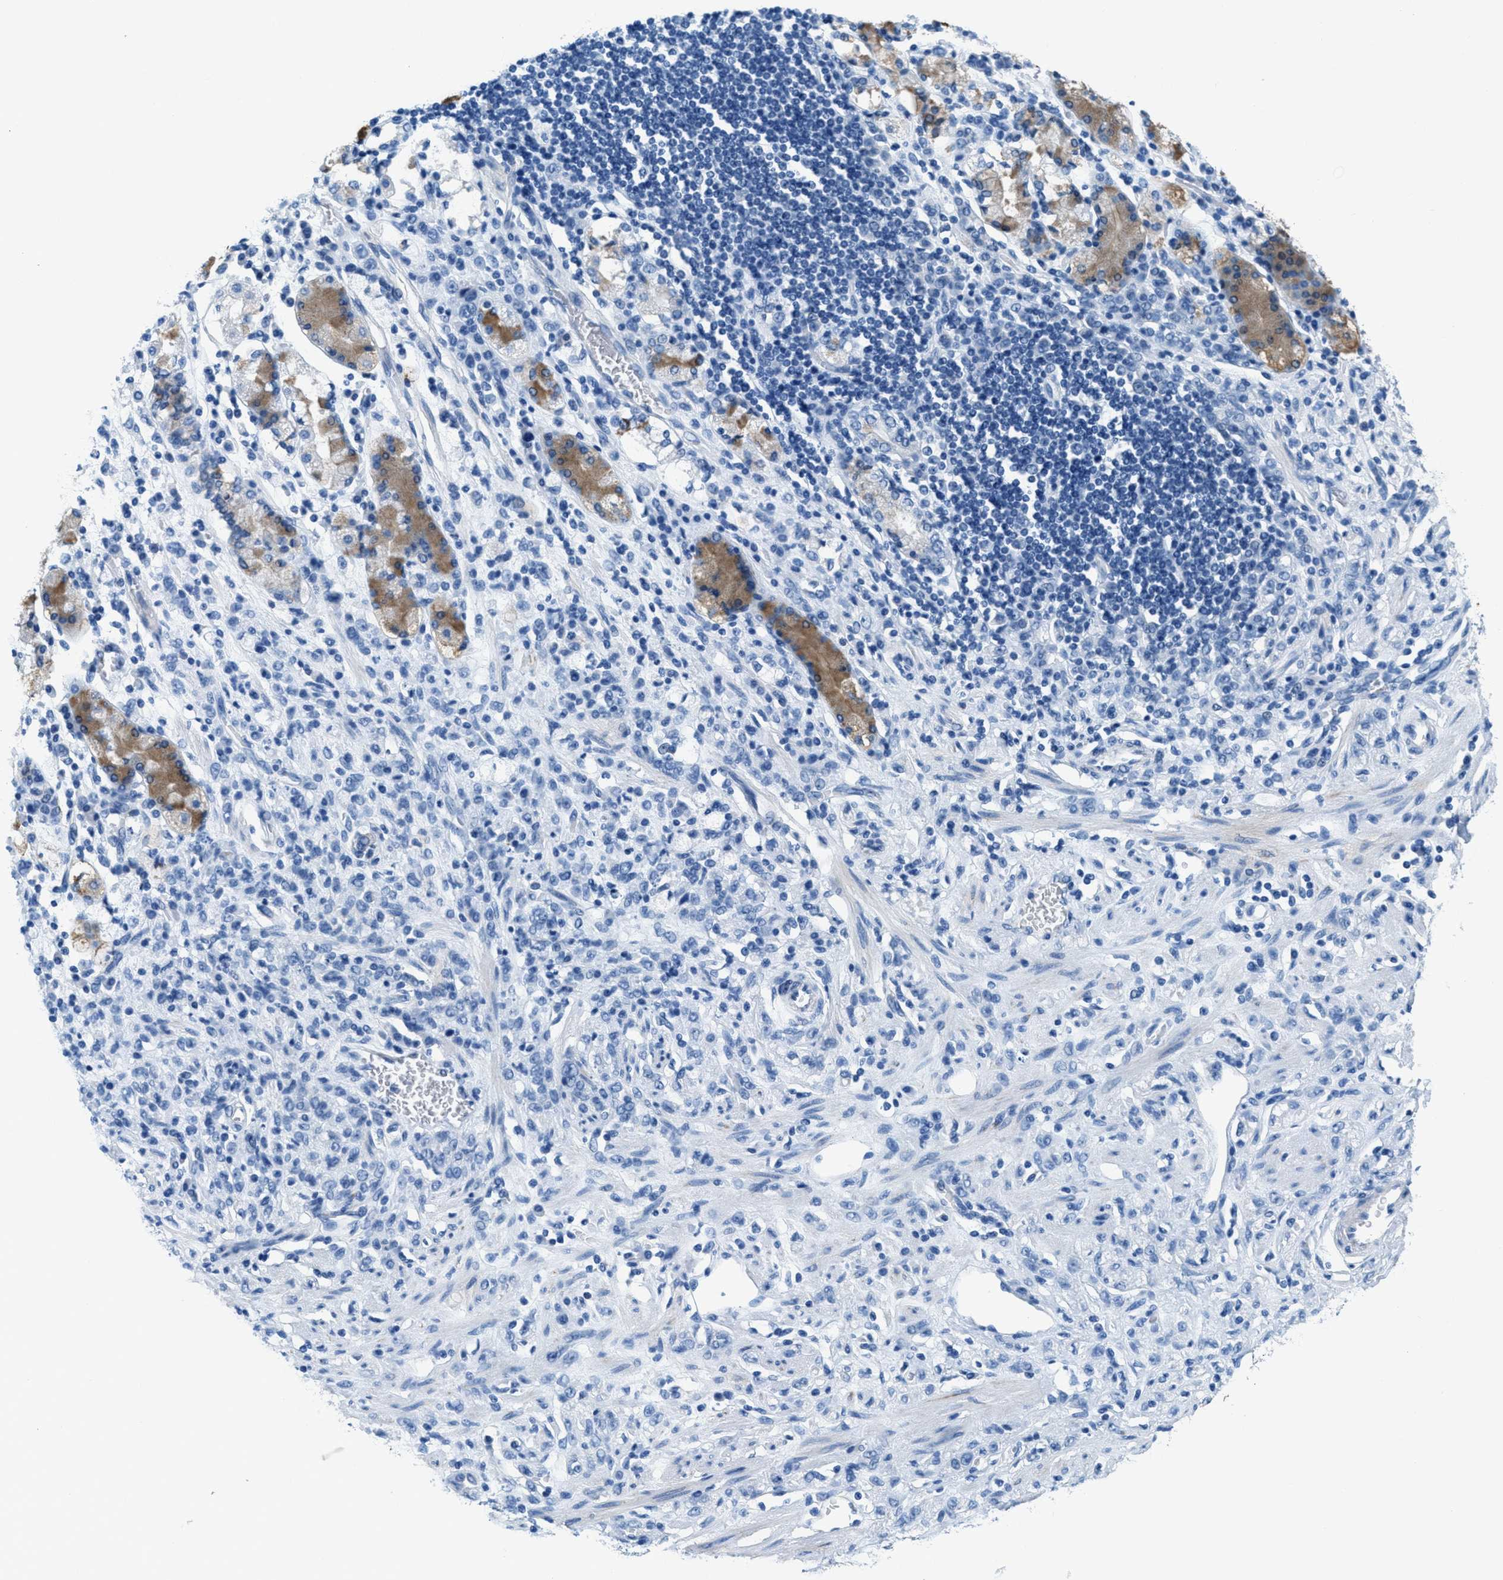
{"staining": {"intensity": "negative", "quantity": "none", "location": "none"}, "tissue": "stomach cancer", "cell_type": "Tumor cells", "image_type": "cancer", "snomed": [{"axis": "morphology", "description": "Normal tissue, NOS"}, {"axis": "morphology", "description": "Adenocarcinoma, NOS"}, {"axis": "topography", "description": "Stomach"}], "caption": "DAB immunohistochemical staining of stomach cancer (adenocarcinoma) demonstrates no significant expression in tumor cells. Nuclei are stained in blue.", "gene": "MGARP", "patient": {"sex": "male", "age": 82}}